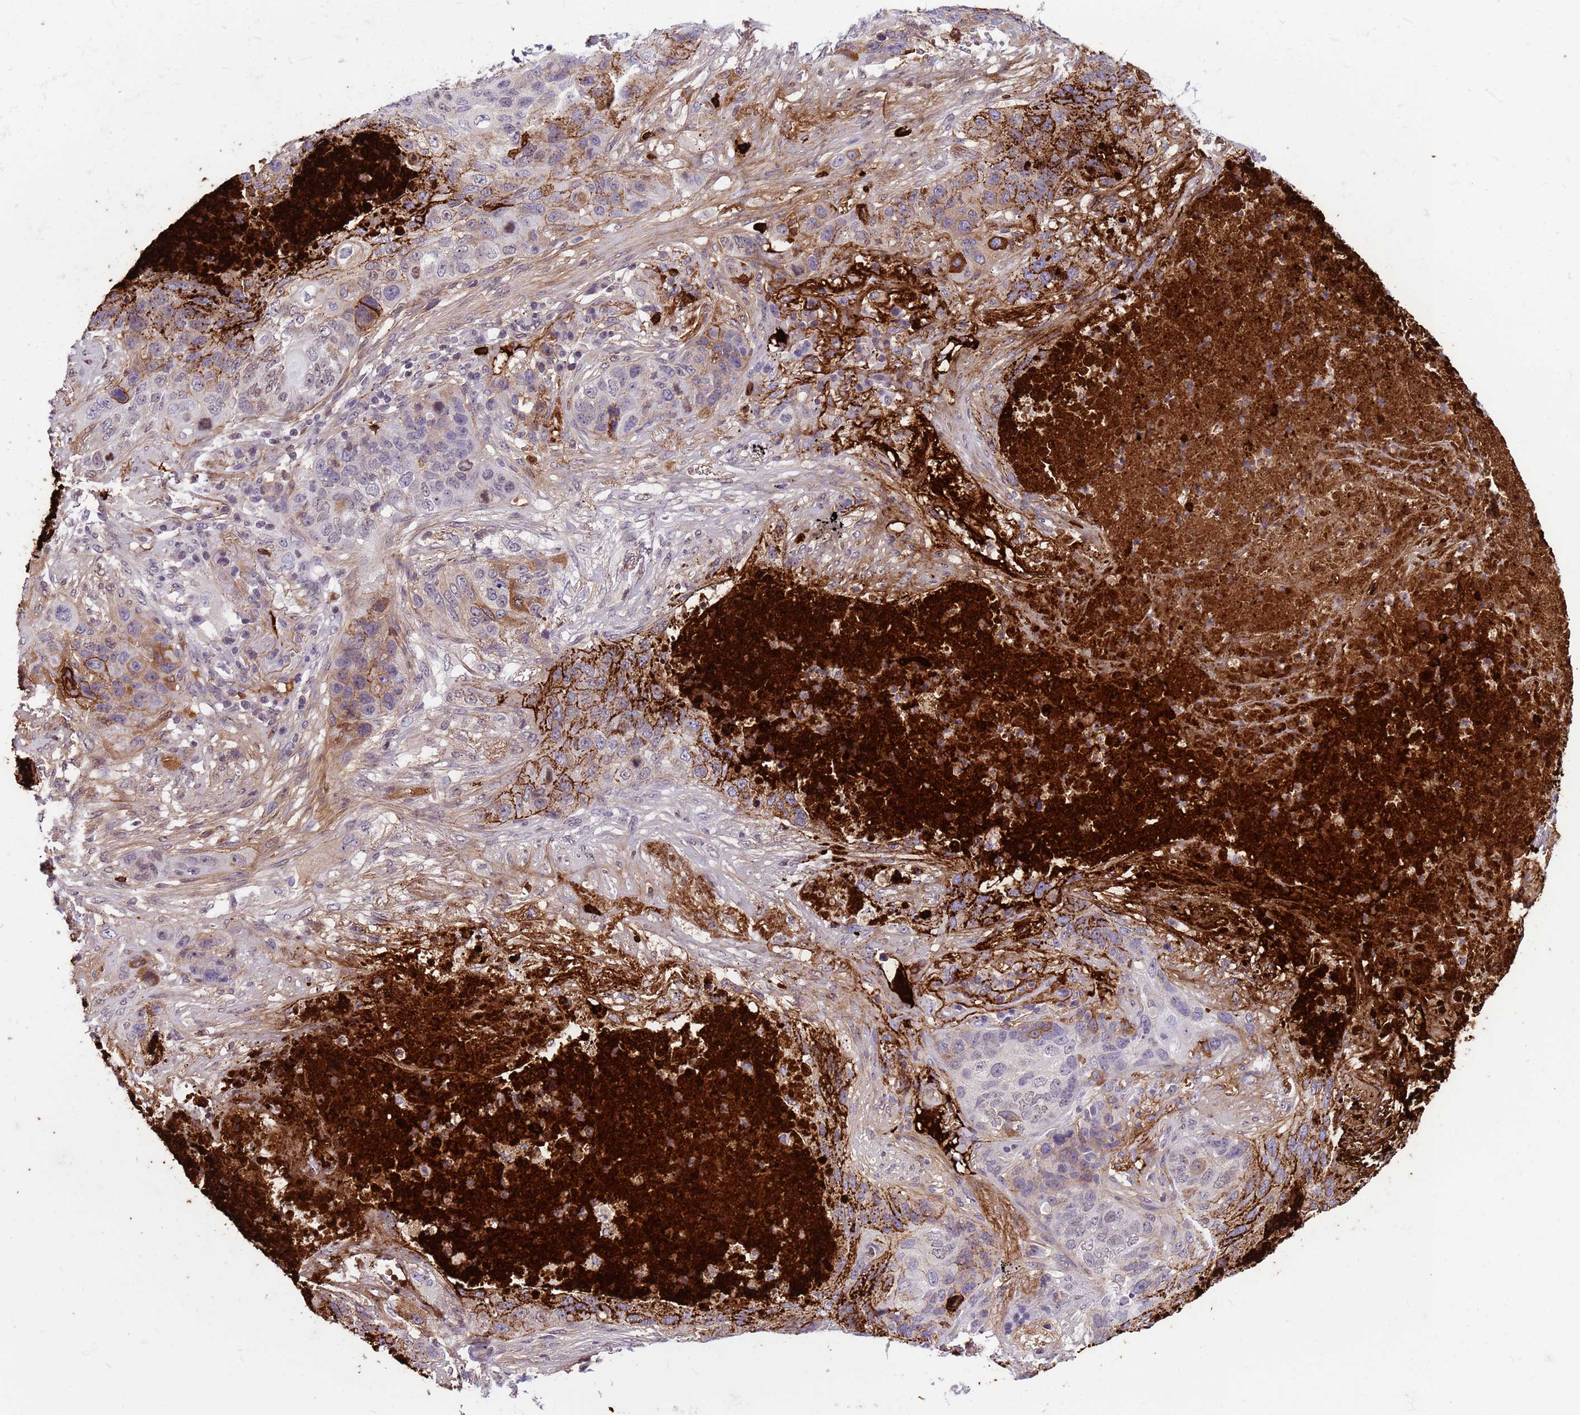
{"staining": {"intensity": "moderate", "quantity": "<25%", "location": "nuclear"}, "tissue": "lung cancer", "cell_type": "Tumor cells", "image_type": "cancer", "snomed": [{"axis": "morphology", "description": "Squamous cell carcinoma, NOS"}, {"axis": "topography", "description": "Lung"}], "caption": "A brown stain labels moderate nuclear positivity of a protein in lung squamous cell carcinoma tumor cells.", "gene": "ORM1", "patient": {"sex": "female", "age": 63}}